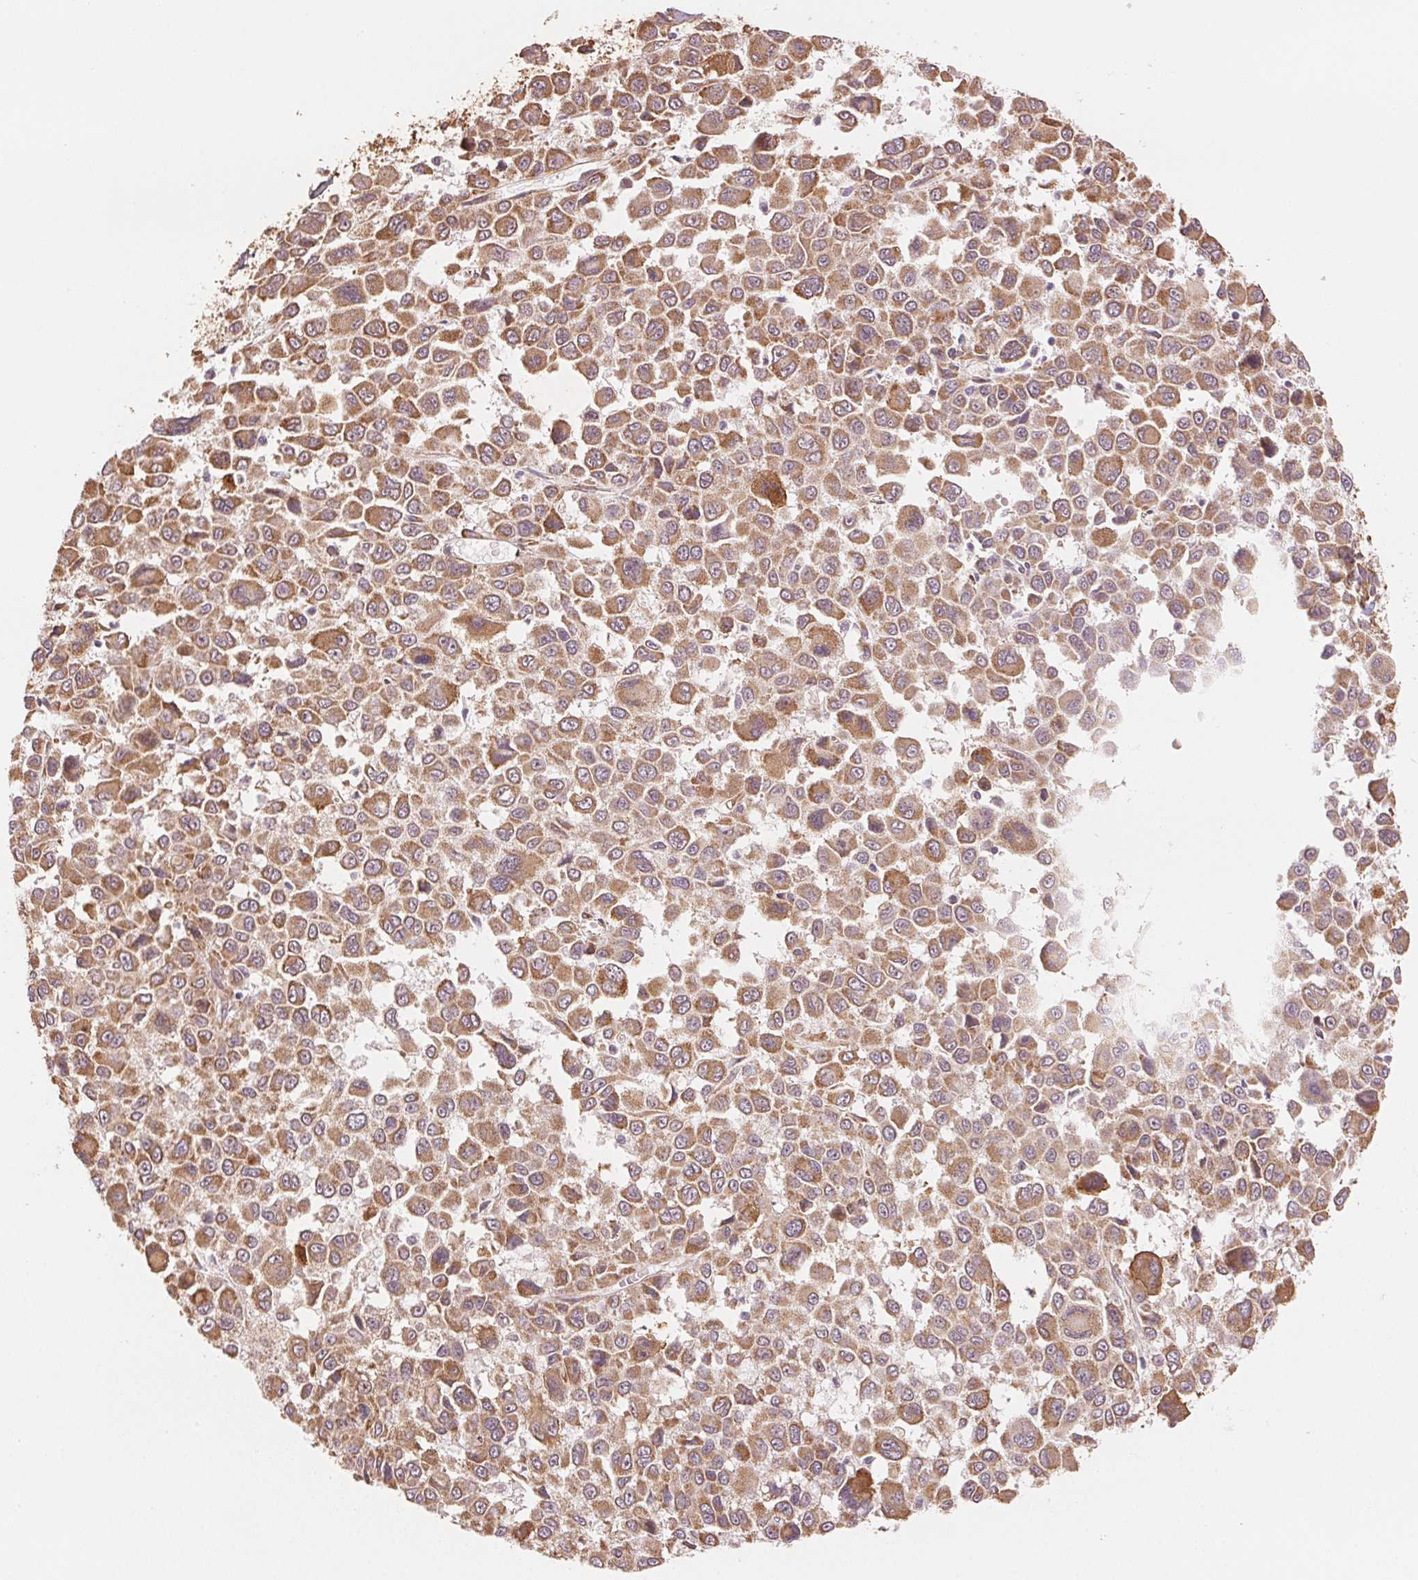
{"staining": {"intensity": "moderate", "quantity": ">75%", "location": "cytoplasmic/membranous"}, "tissue": "melanoma", "cell_type": "Tumor cells", "image_type": "cancer", "snomed": [{"axis": "morphology", "description": "Malignant melanoma, NOS"}, {"axis": "topography", "description": "Skin"}], "caption": "Tumor cells demonstrate medium levels of moderate cytoplasmic/membranous expression in approximately >75% of cells in malignant melanoma. (DAB (3,3'-diaminobenzidine) = brown stain, brightfield microscopy at high magnification).", "gene": "SLC20A1", "patient": {"sex": "female", "age": 66}}